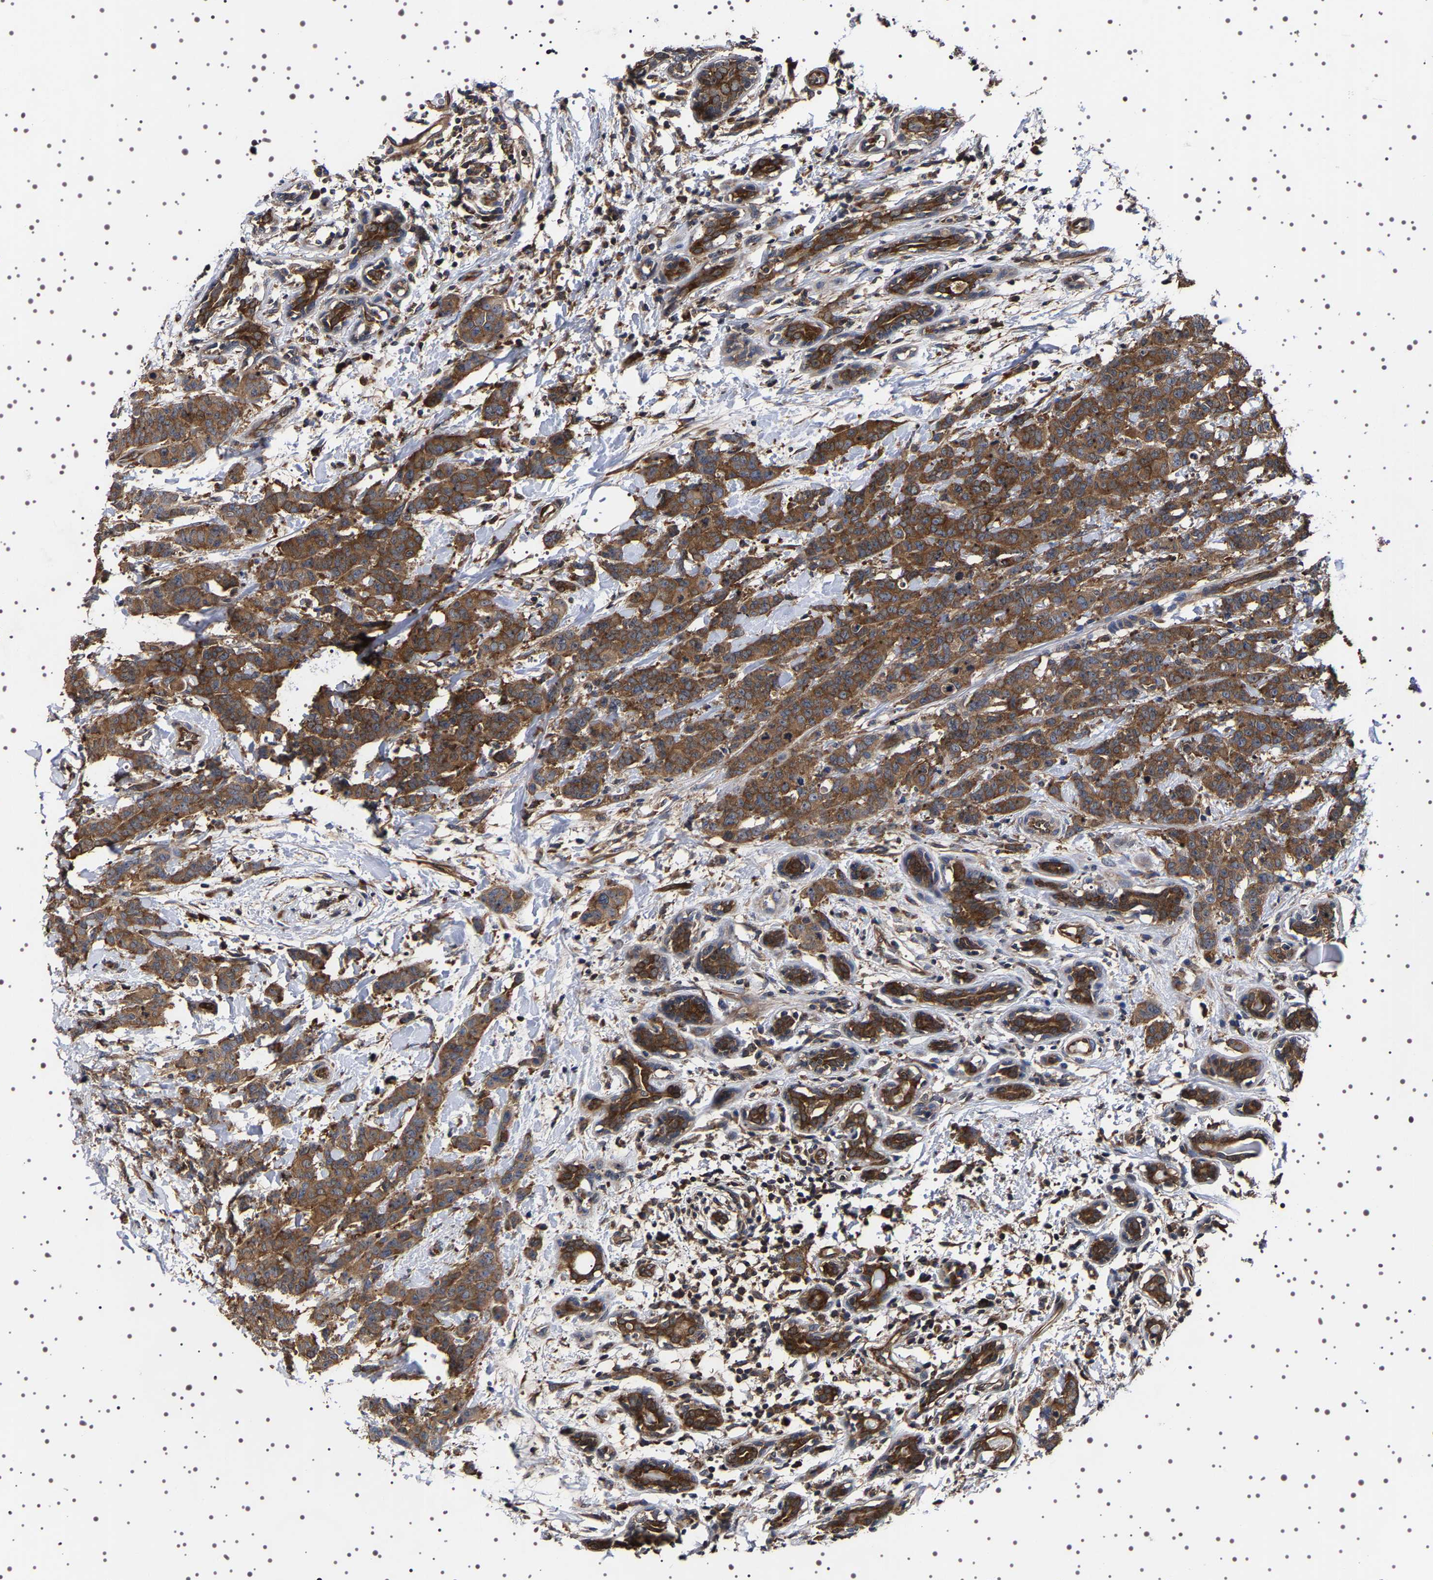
{"staining": {"intensity": "strong", "quantity": ">75%", "location": "cytoplasmic/membranous"}, "tissue": "breast cancer", "cell_type": "Tumor cells", "image_type": "cancer", "snomed": [{"axis": "morphology", "description": "Normal tissue, NOS"}, {"axis": "morphology", "description": "Duct carcinoma"}, {"axis": "topography", "description": "Breast"}], "caption": "High-power microscopy captured an immunohistochemistry (IHC) histopathology image of breast cancer, revealing strong cytoplasmic/membranous expression in approximately >75% of tumor cells.", "gene": "DARS1", "patient": {"sex": "female", "age": 40}}